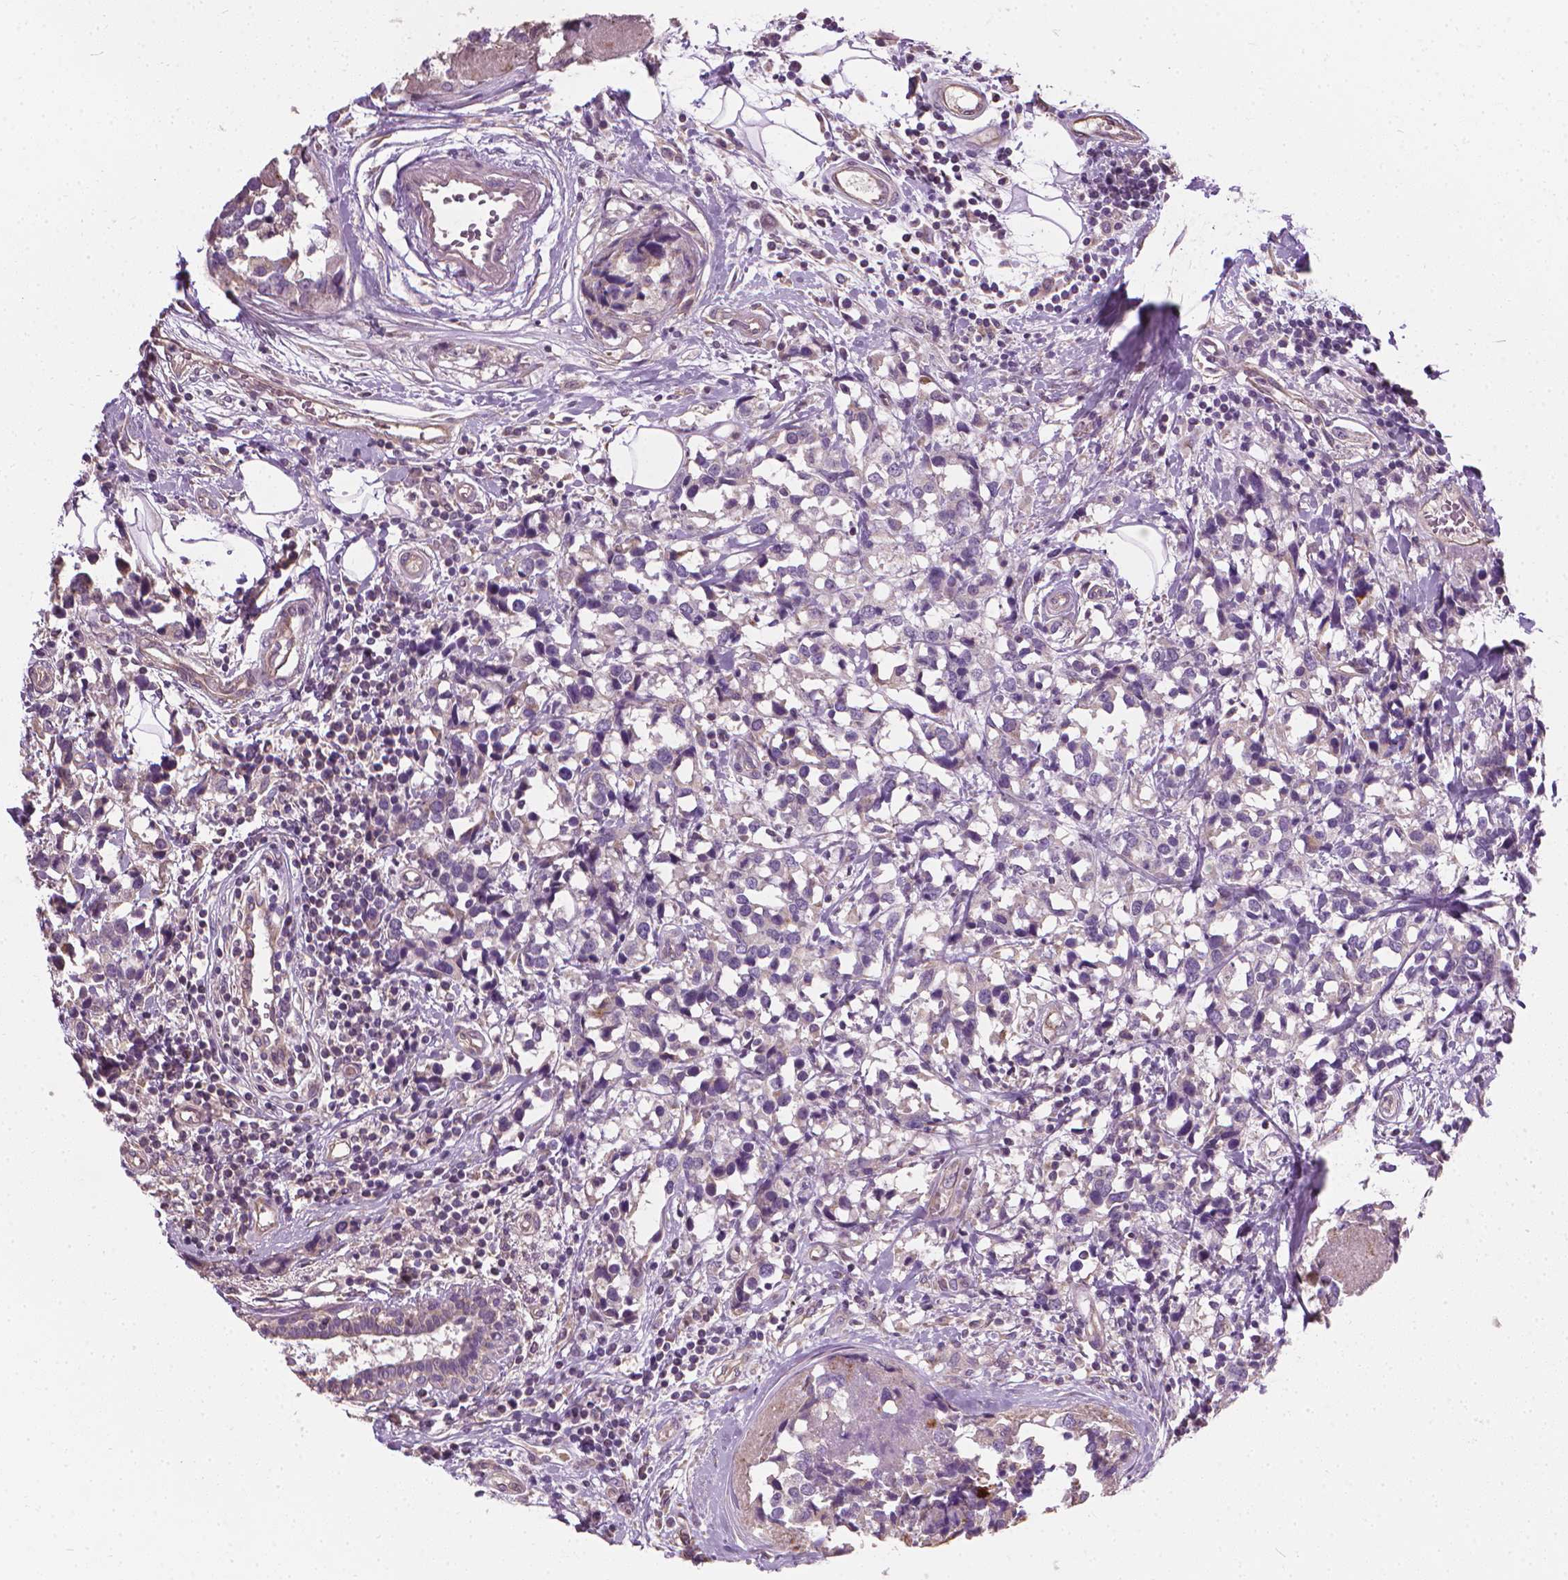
{"staining": {"intensity": "negative", "quantity": "none", "location": "none"}, "tissue": "breast cancer", "cell_type": "Tumor cells", "image_type": "cancer", "snomed": [{"axis": "morphology", "description": "Lobular carcinoma"}, {"axis": "topography", "description": "Breast"}], "caption": "This is an immunohistochemistry (IHC) micrograph of human breast cancer. There is no staining in tumor cells.", "gene": "RIIAD1", "patient": {"sex": "female", "age": 59}}